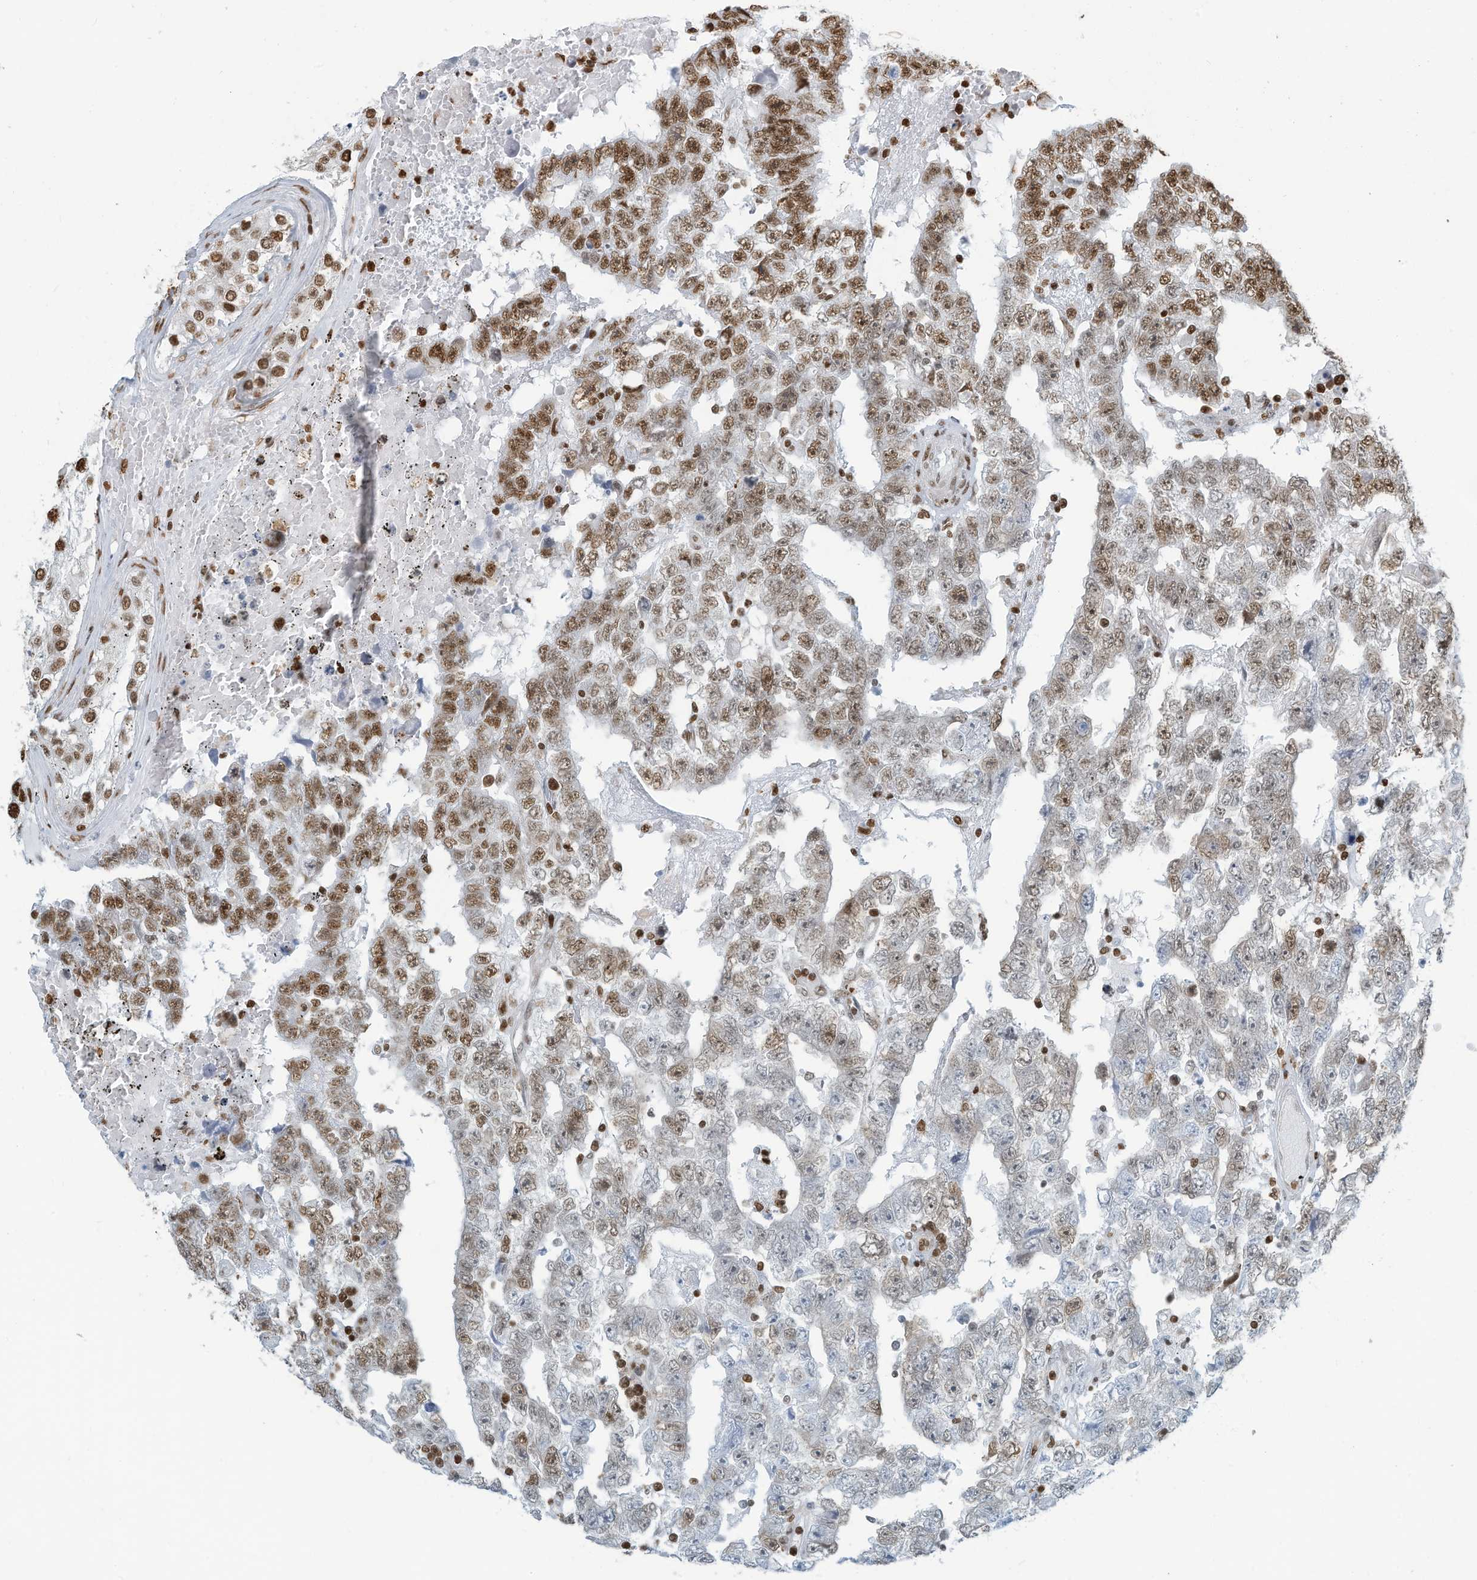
{"staining": {"intensity": "moderate", "quantity": "25%-75%", "location": "nuclear"}, "tissue": "testis cancer", "cell_type": "Tumor cells", "image_type": "cancer", "snomed": [{"axis": "morphology", "description": "Carcinoma, Embryonal, NOS"}, {"axis": "topography", "description": "Testis"}], "caption": "Testis embryonal carcinoma was stained to show a protein in brown. There is medium levels of moderate nuclear positivity in about 25%-75% of tumor cells.", "gene": "SARNP", "patient": {"sex": "male", "age": 25}}